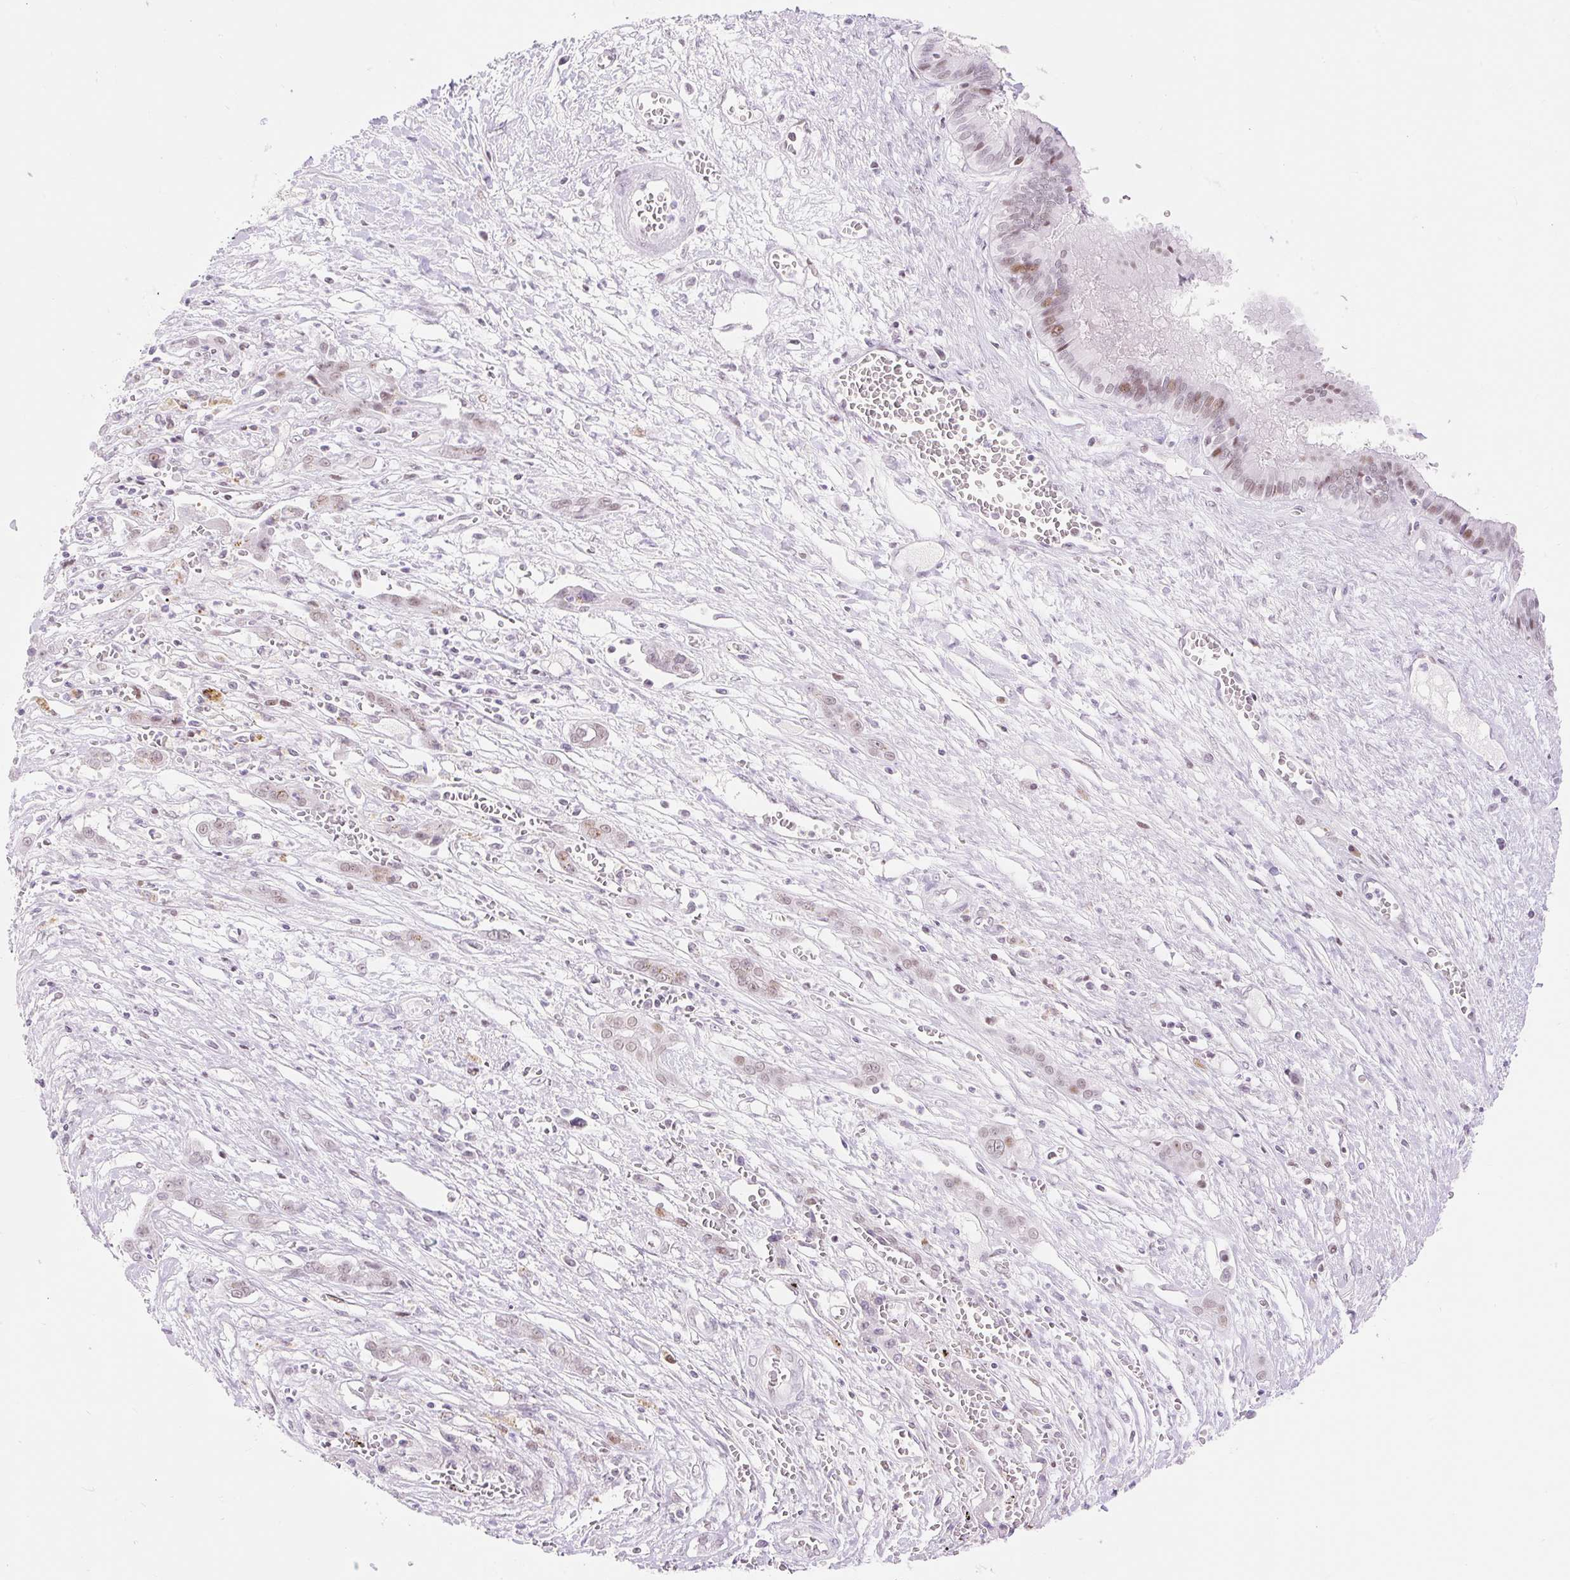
{"staining": {"intensity": "weak", "quantity": "<25%", "location": "nuclear"}, "tissue": "liver cancer", "cell_type": "Tumor cells", "image_type": "cancer", "snomed": [{"axis": "morphology", "description": "Cholangiocarcinoma"}, {"axis": "topography", "description": "Liver"}], "caption": "Immunohistochemistry micrograph of human liver cholangiocarcinoma stained for a protein (brown), which reveals no positivity in tumor cells.", "gene": "H2BW1", "patient": {"sex": "male", "age": 67}}